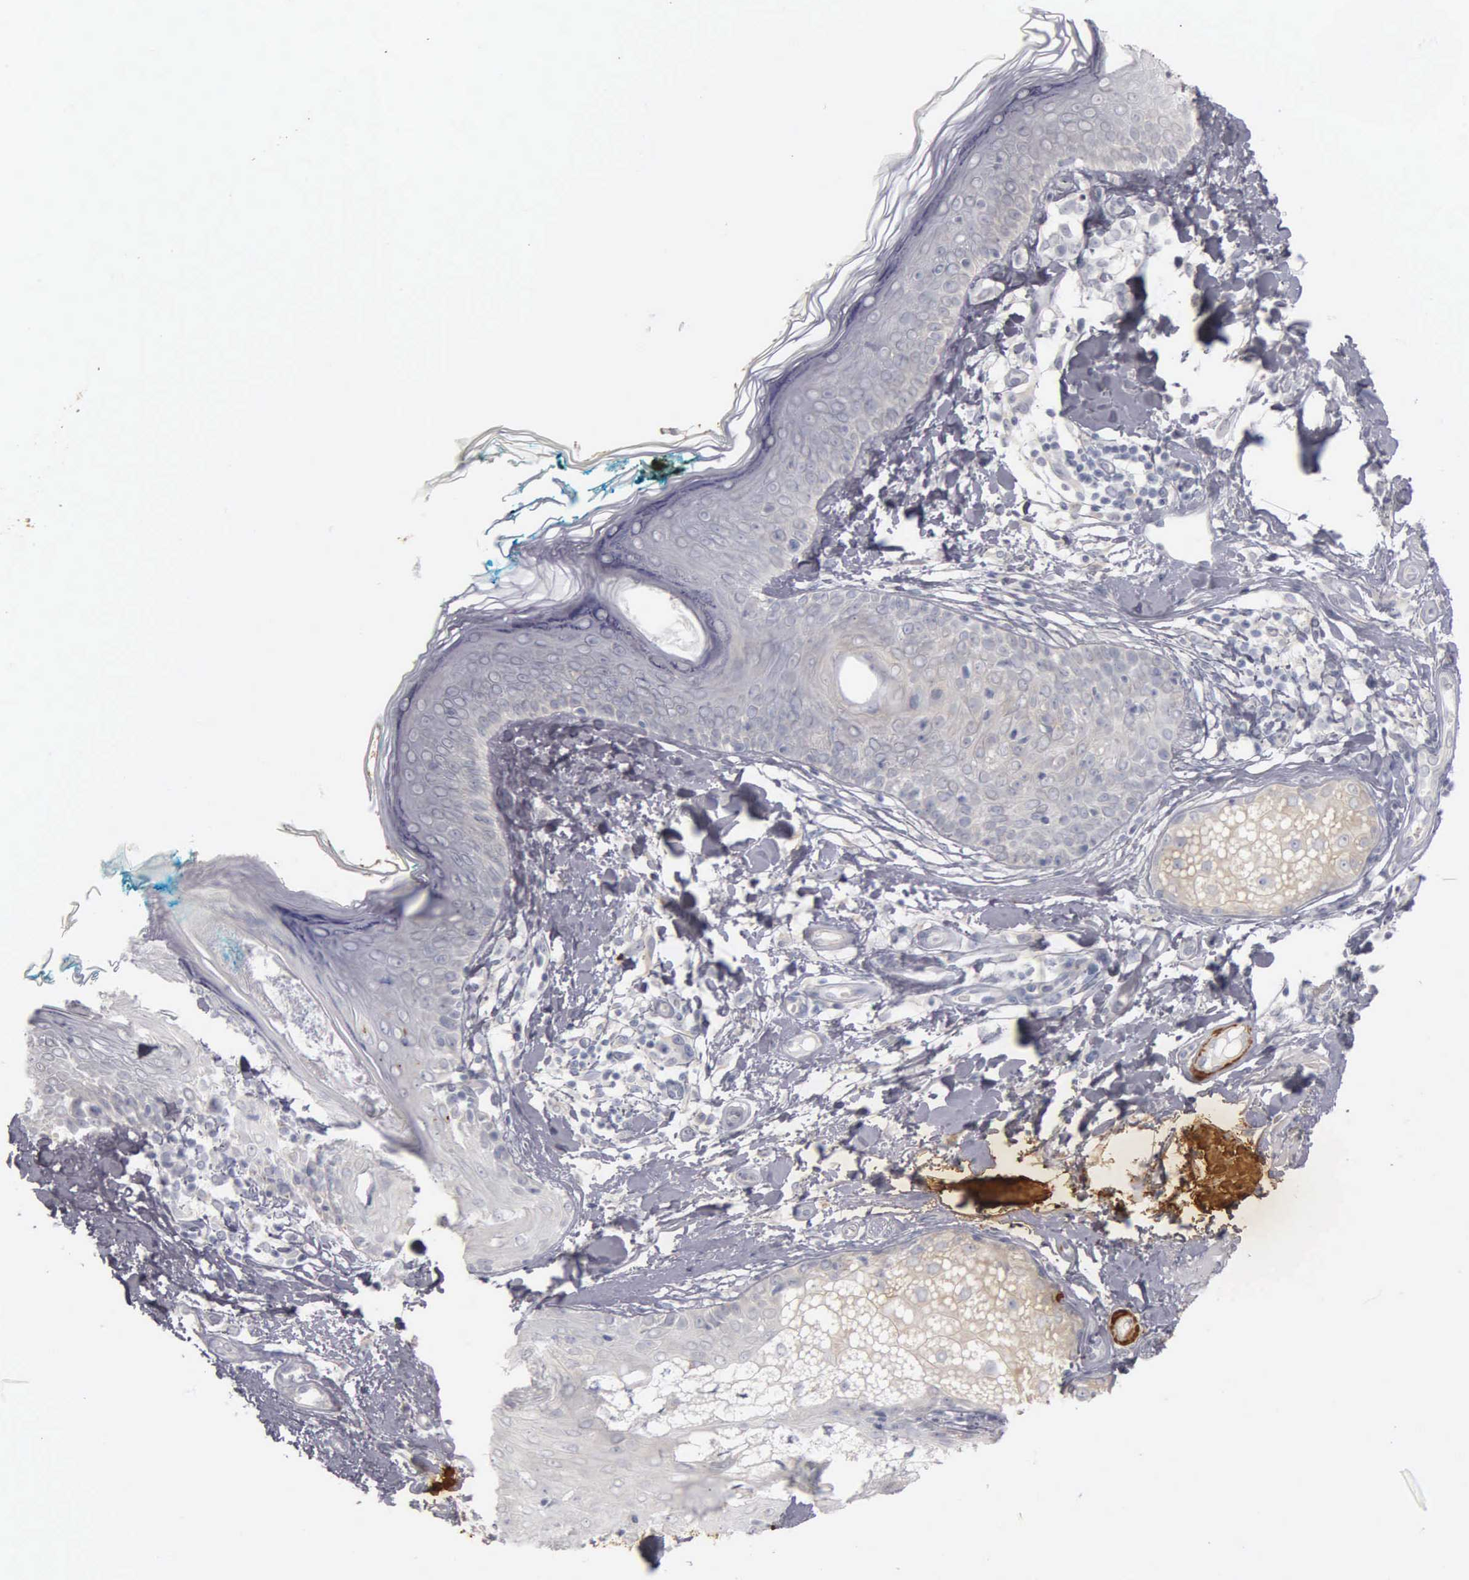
{"staining": {"intensity": "negative", "quantity": "none", "location": "none"}, "tissue": "skin", "cell_type": "Fibroblasts", "image_type": "normal", "snomed": [{"axis": "morphology", "description": "Normal tissue, NOS"}, {"axis": "topography", "description": "Skin"}], "caption": "A micrograph of skin stained for a protein exhibits no brown staining in fibroblasts.", "gene": "CNN1", "patient": {"sex": "male", "age": 86}}